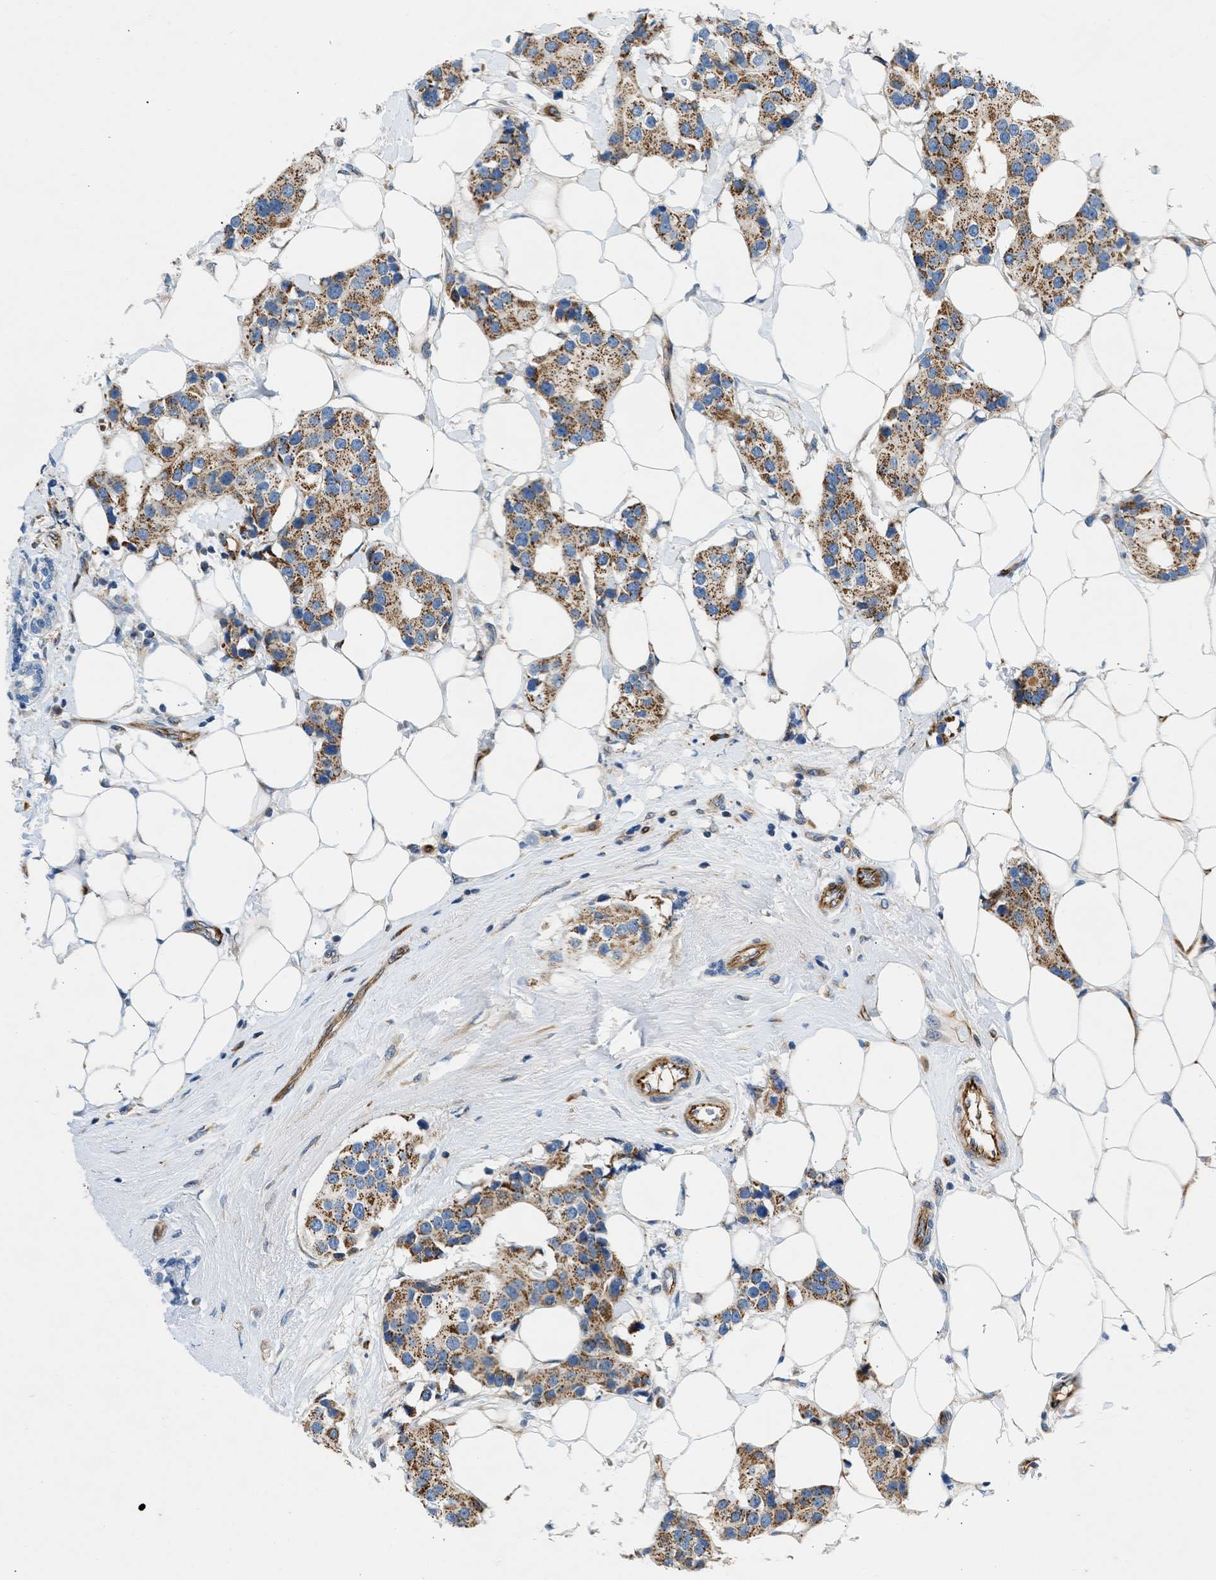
{"staining": {"intensity": "moderate", "quantity": ">75%", "location": "cytoplasmic/membranous"}, "tissue": "breast cancer", "cell_type": "Tumor cells", "image_type": "cancer", "snomed": [{"axis": "morphology", "description": "Normal tissue, NOS"}, {"axis": "morphology", "description": "Duct carcinoma"}, {"axis": "topography", "description": "Breast"}], "caption": "A photomicrograph showing moderate cytoplasmic/membranous staining in approximately >75% of tumor cells in breast cancer (infiltrating ductal carcinoma), as visualized by brown immunohistochemical staining.", "gene": "ULK4", "patient": {"sex": "female", "age": 39}}